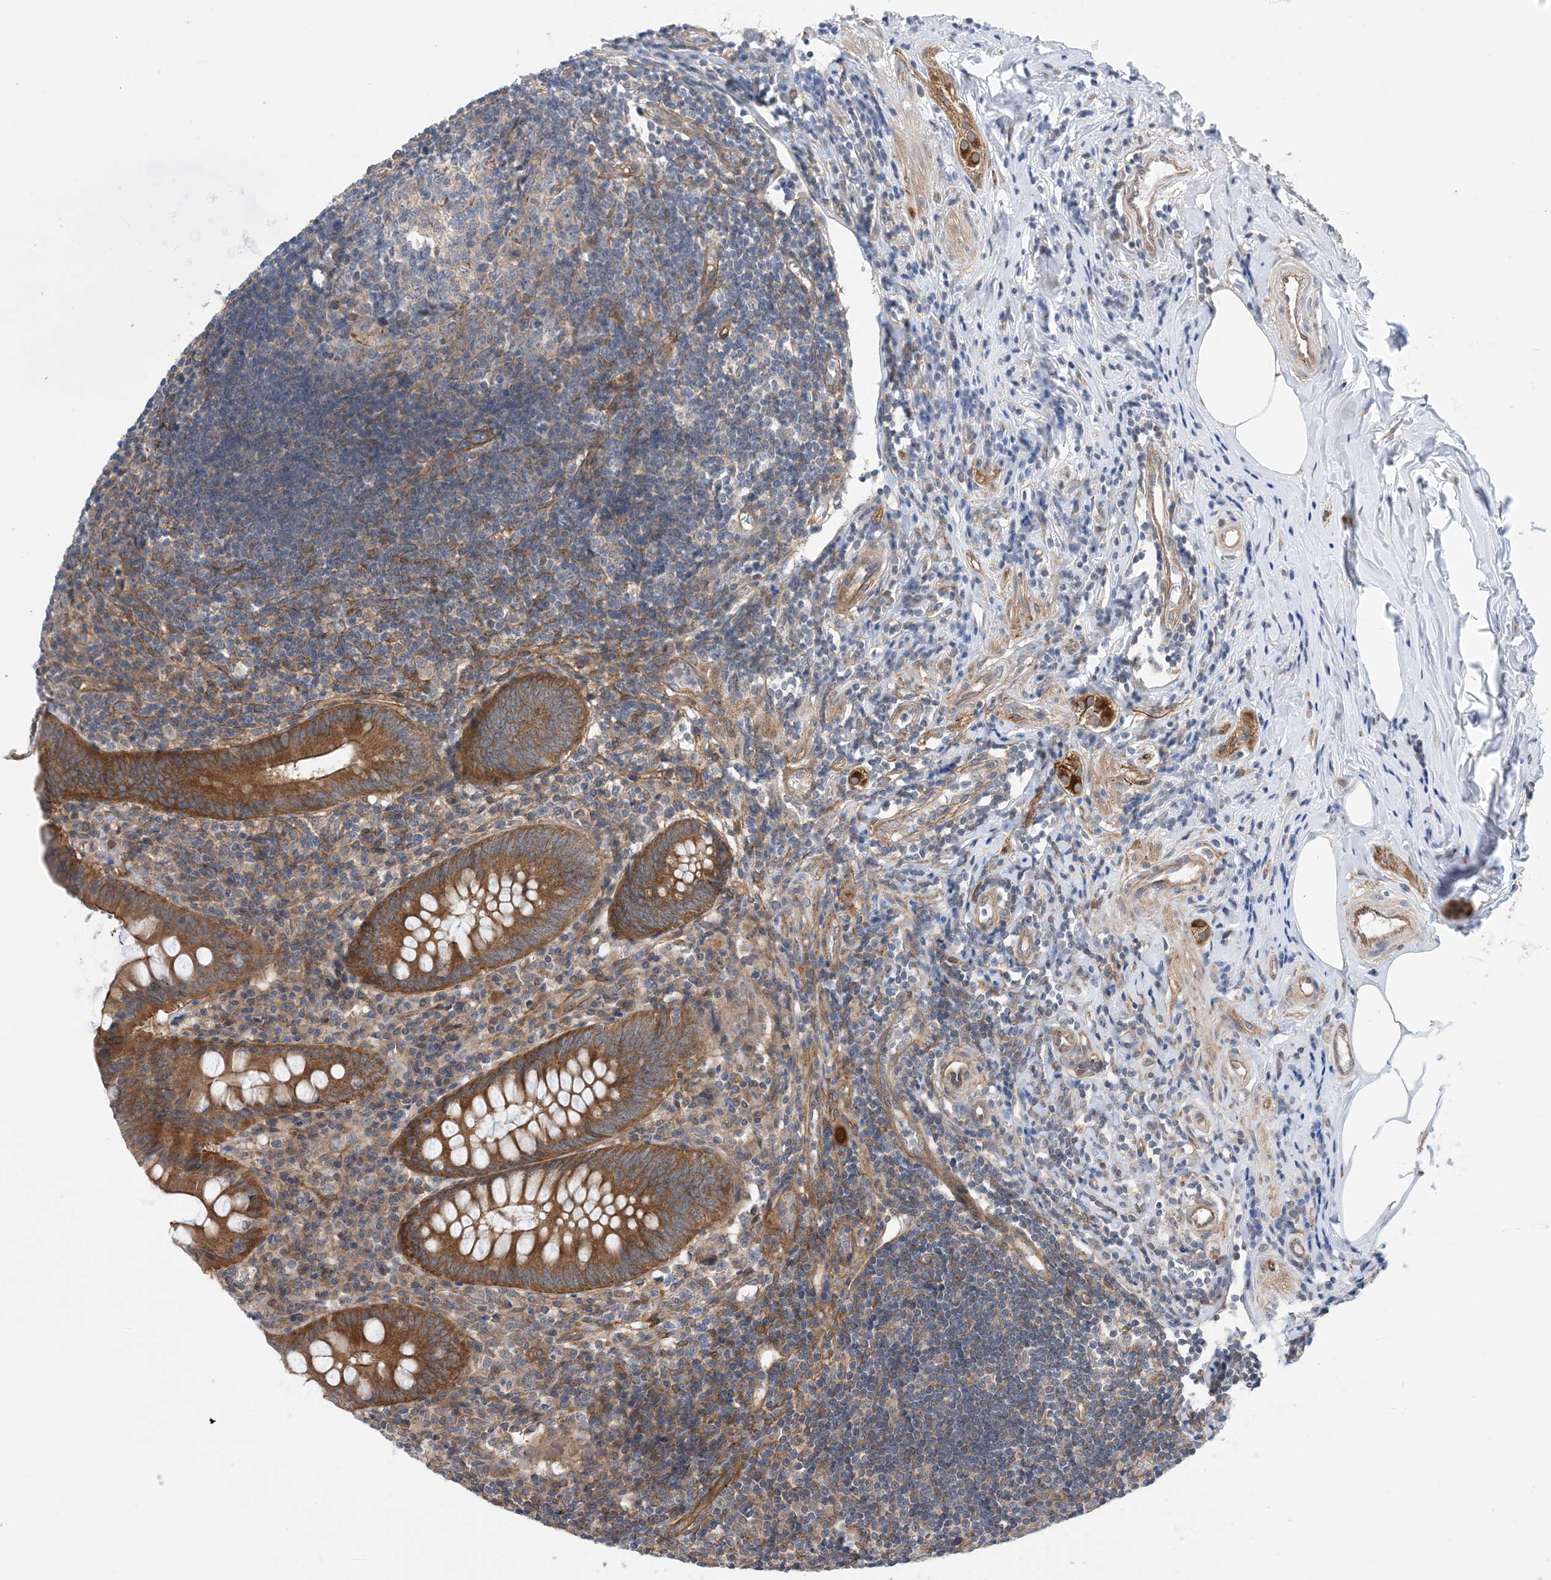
{"staining": {"intensity": "strong", "quantity": ">75%", "location": "cytoplasmic/membranous"}, "tissue": "appendix", "cell_type": "Glandular cells", "image_type": "normal", "snomed": [{"axis": "morphology", "description": "Normal tissue, NOS"}, {"axis": "topography", "description": "Appendix"}], "caption": "A brown stain shows strong cytoplasmic/membranous expression of a protein in glandular cells of benign appendix.", "gene": "EHBP1", "patient": {"sex": "female", "age": 54}}